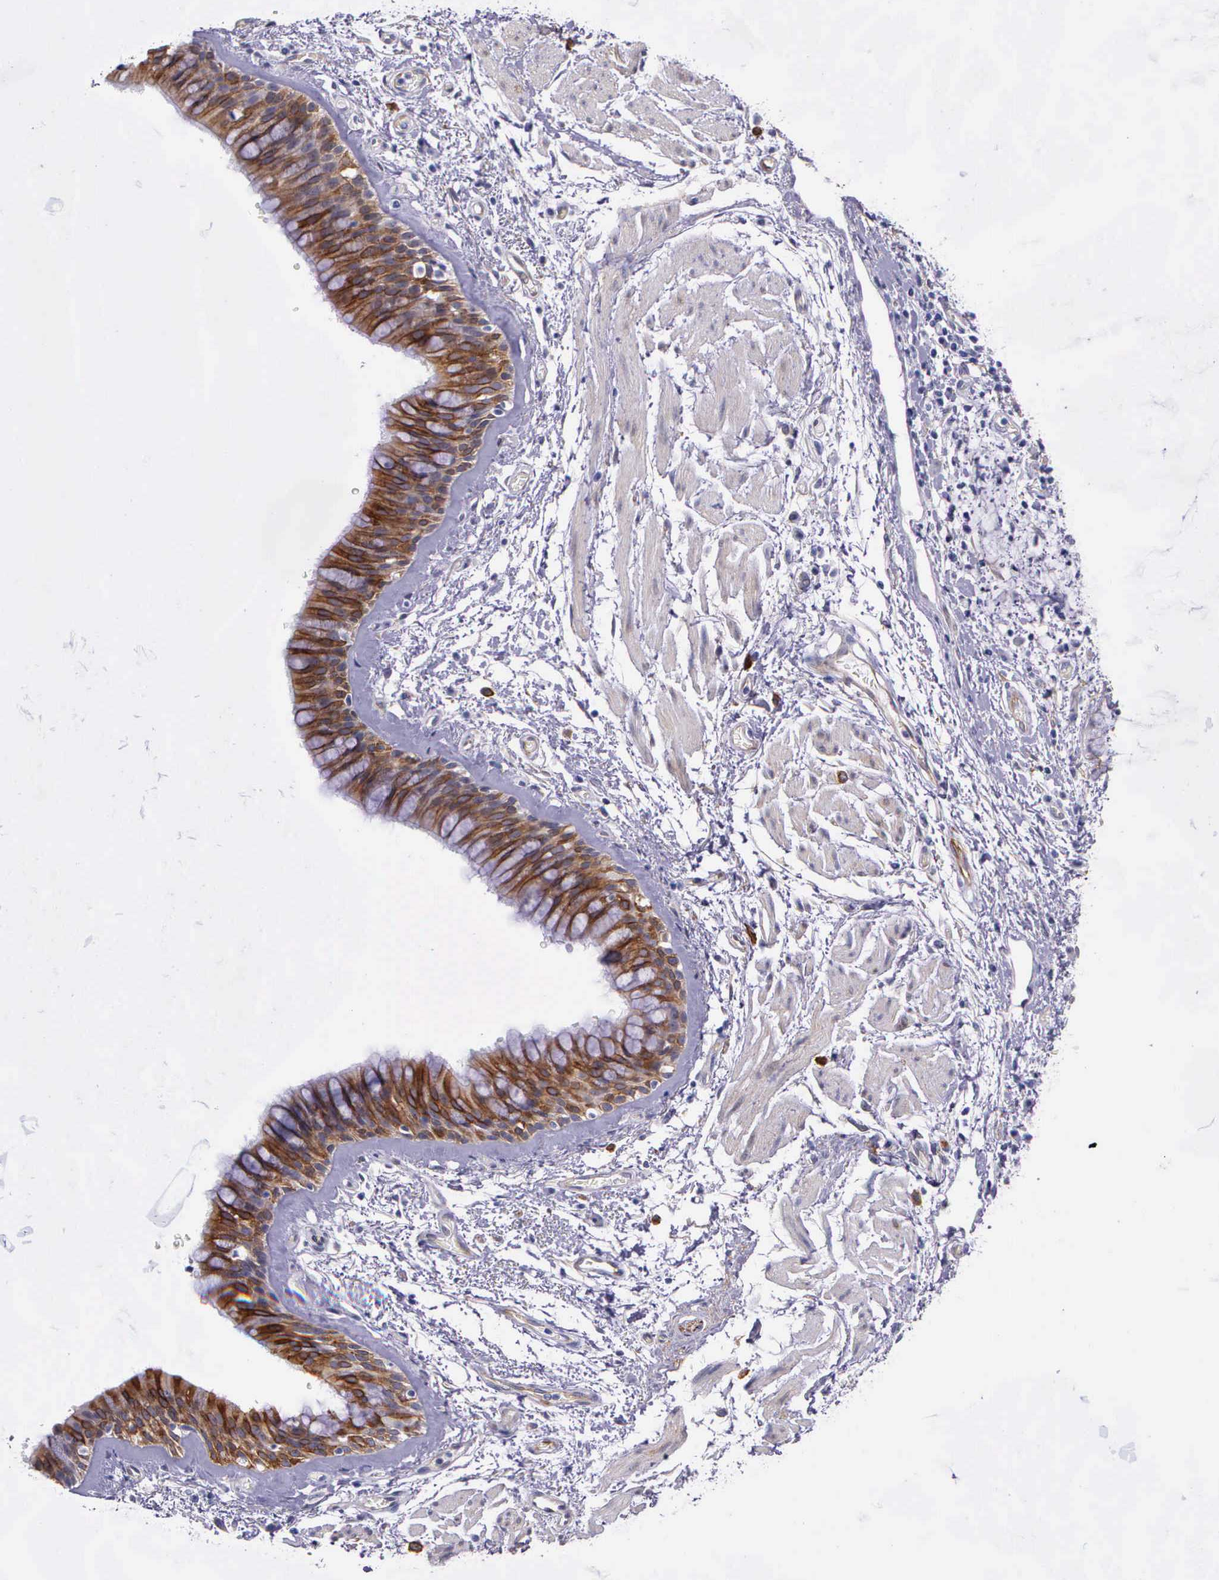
{"staining": {"intensity": "strong", "quantity": ">75%", "location": "cytoplasmic/membranous"}, "tissue": "bronchus", "cell_type": "Respiratory epithelial cells", "image_type": "normal", "snomed": [{"axis": "morphology", "description": "Normal tissue, NOS"}, {"axis": "topography", "description": "Bronchus"}, {"axis": "topography", "description": "Lung"}], "caption": "Bronchus stained with a brown dye reveals strong cytoplasmic/membranous positive positivity in approximately >75% of respiratory epithelial cells.", "gene": "AHNAK2", "patient": {"sex": "female", "age": 57}}